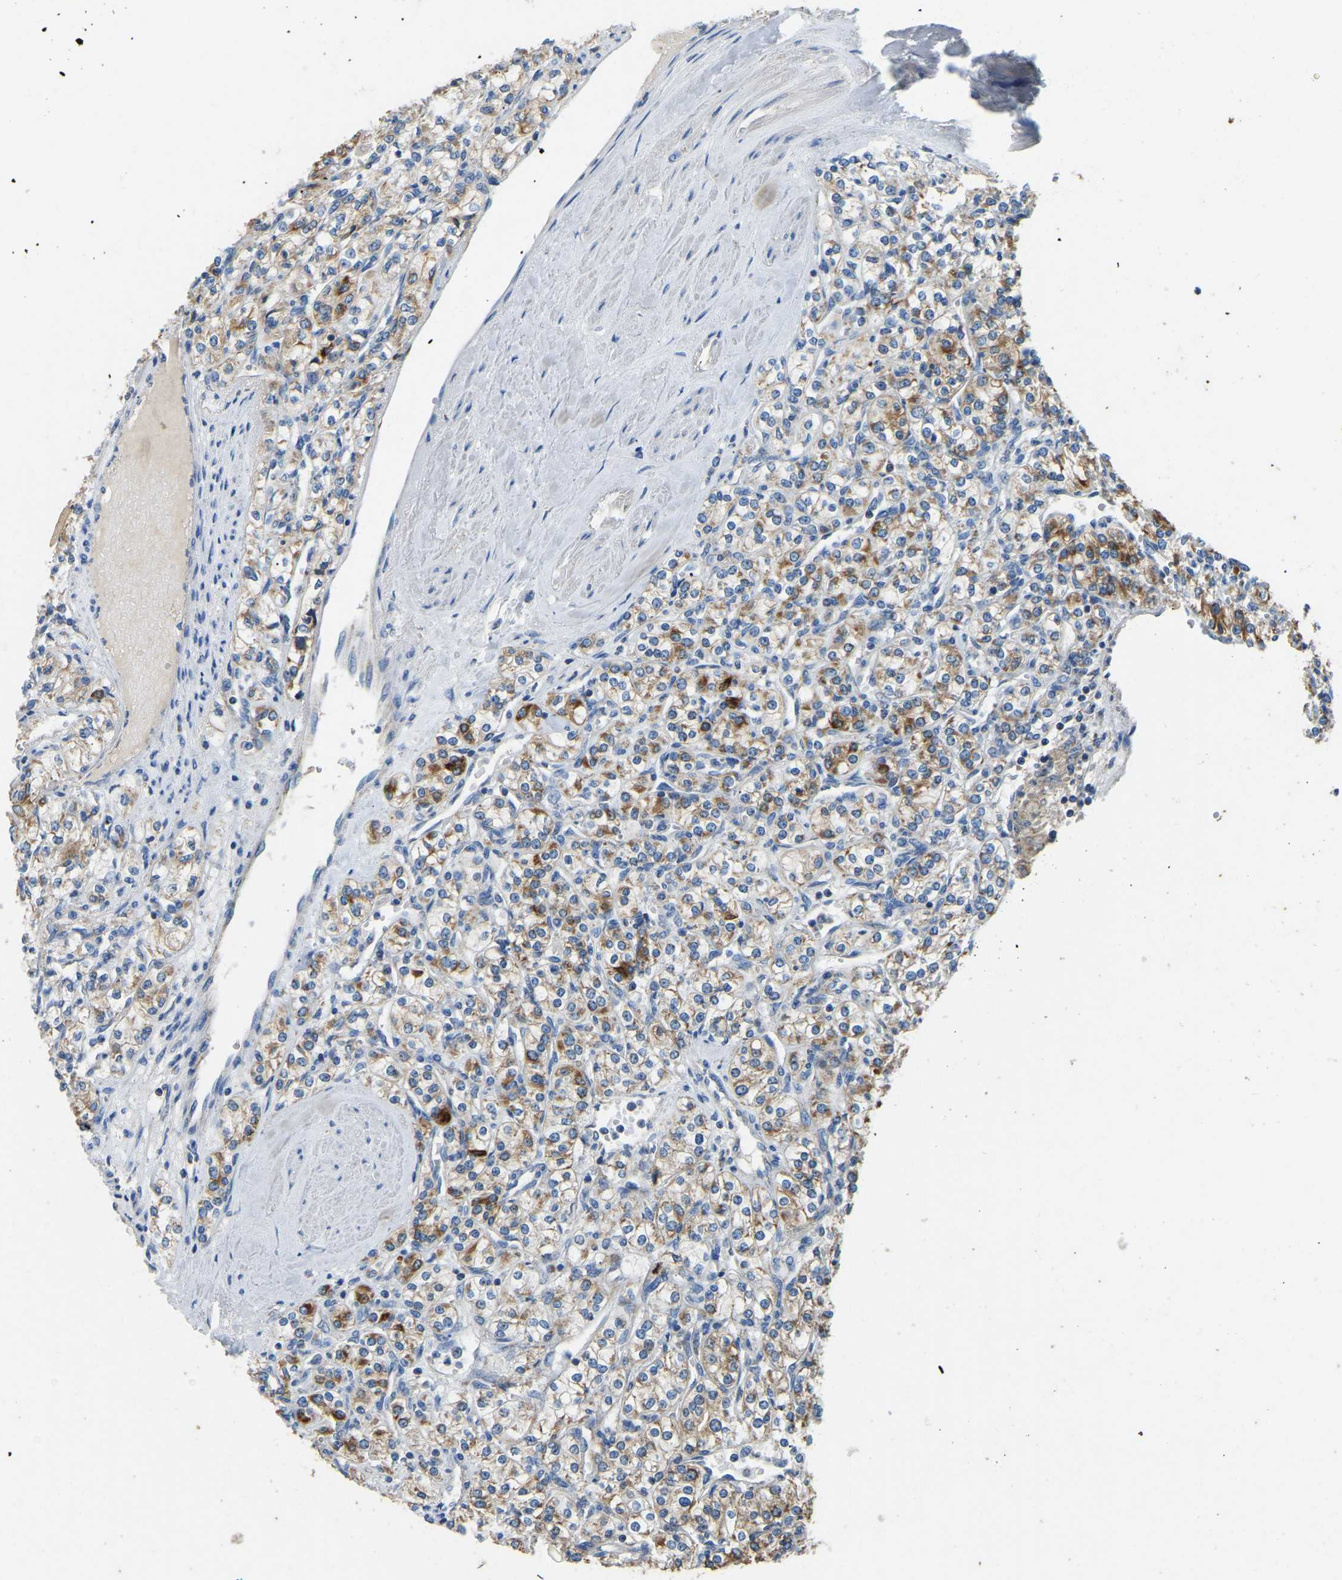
{"staining": {"intensity": "moderate", "quantity": ">75%", "location": "cytoplasmic/membranous"}, "tissue": "renal cancer", "cell_type": "Tumor cells", "image_type": "cancer", "snomed": [{"axis": "morphology", "description": "Adenocarcinoma, NOS"}, {"axis": "topography", "description": "Kidney"}], "caption": "Protein staining of adenocarcinoma (renal) tissue shows moderate cytoplasmic/membranous positivity in approximately >75% of tumor cells. (Brightfield microscopy of DAB IHC at high magnification).", "gene": "ZNF200", "patient": {"sex": "male", "age": 77}}